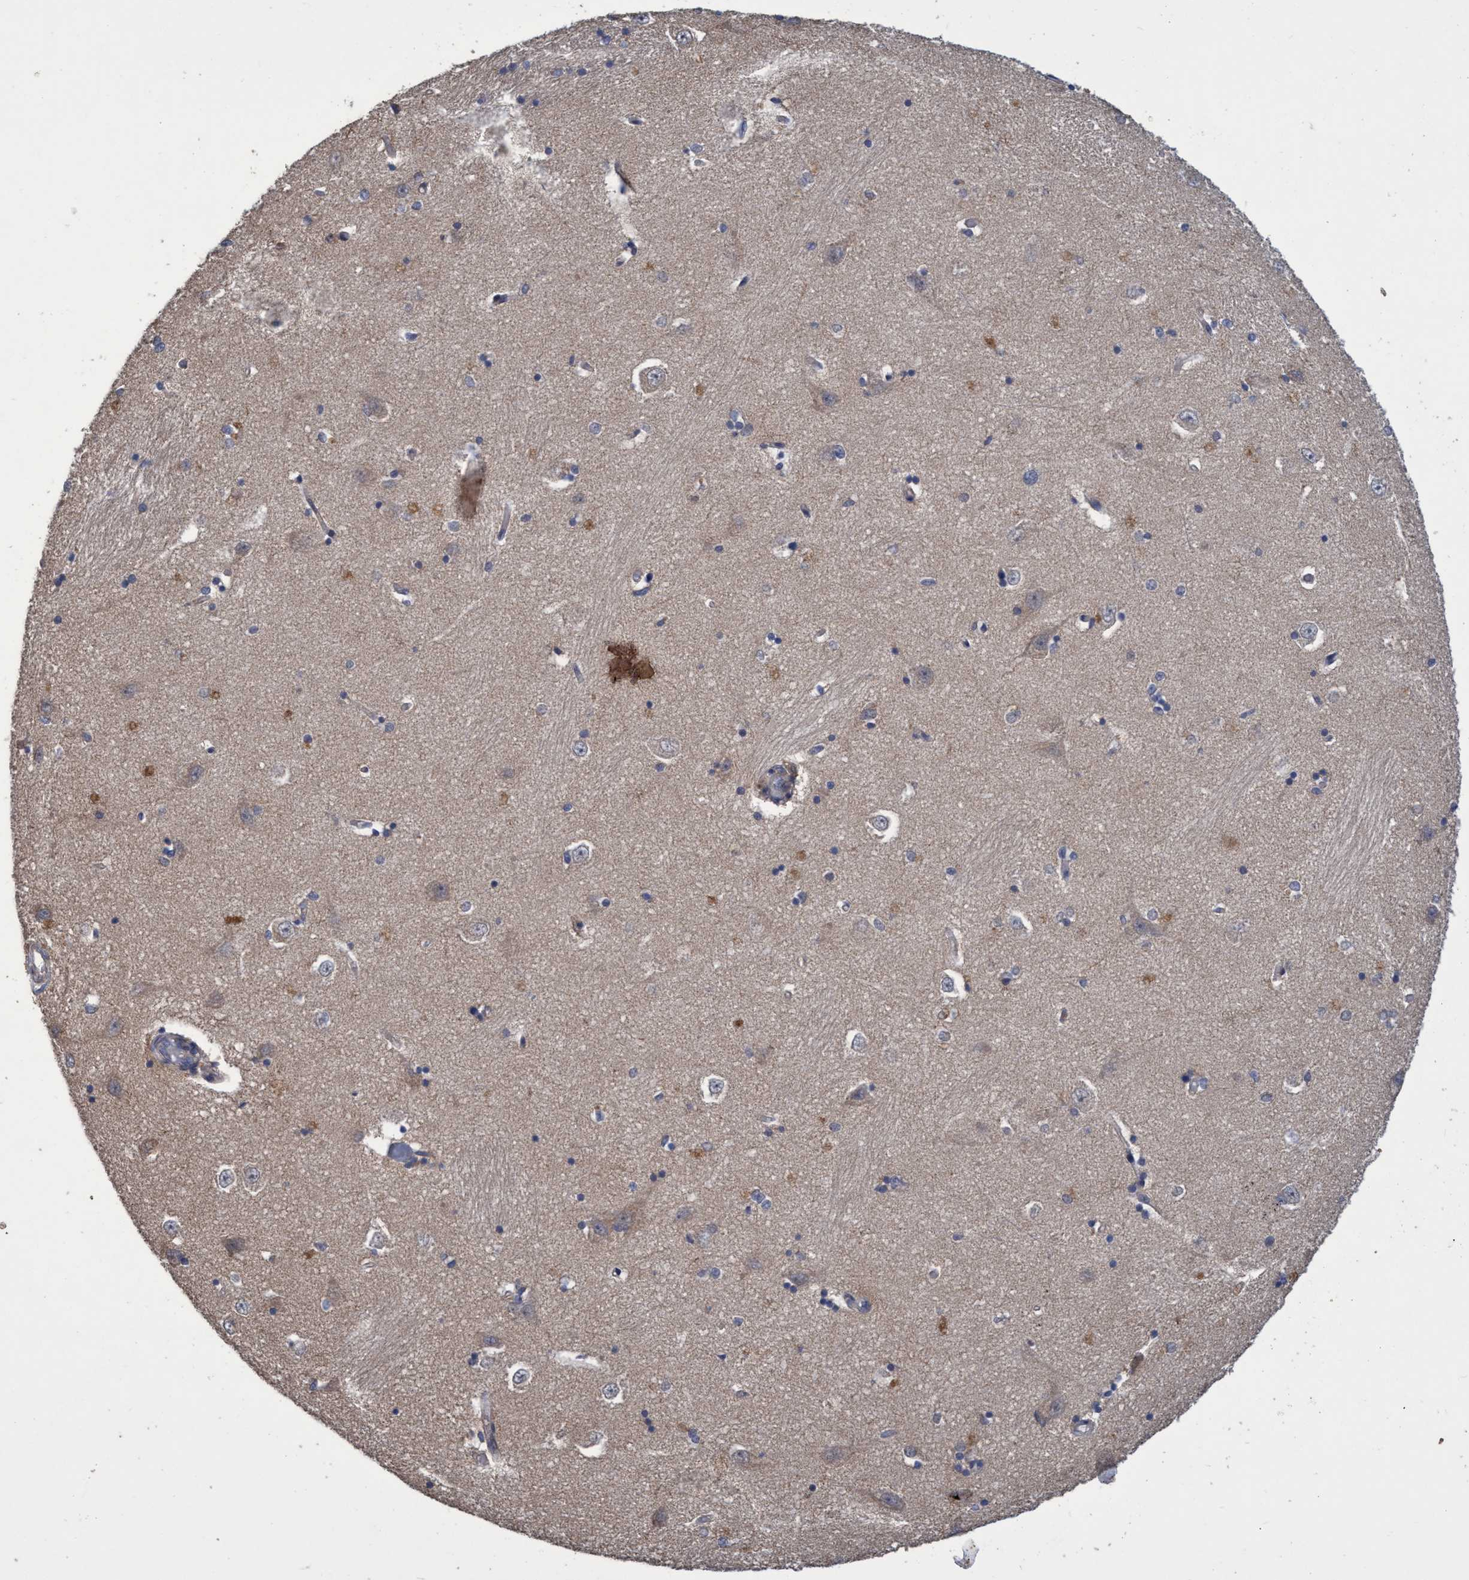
{"staining": {"intensity": "weak", "quantity": "<25%", "location": "cytoplasmic/membranous"}, "tissue": "hippocampus", "cell_type": "Glial cells", "image_type": "normal", "snomed": [{"axis": "morphology", "description": "Normal tissue, NOS"}, {"axis": "topography", "description": "Hippocampus"}], "caption": "This is a image of IHC staining of benign hippocampus, which shows no expression in glial cells.", "gene": "ZNF677", "patient": {"sex": "male", "age": 45}}